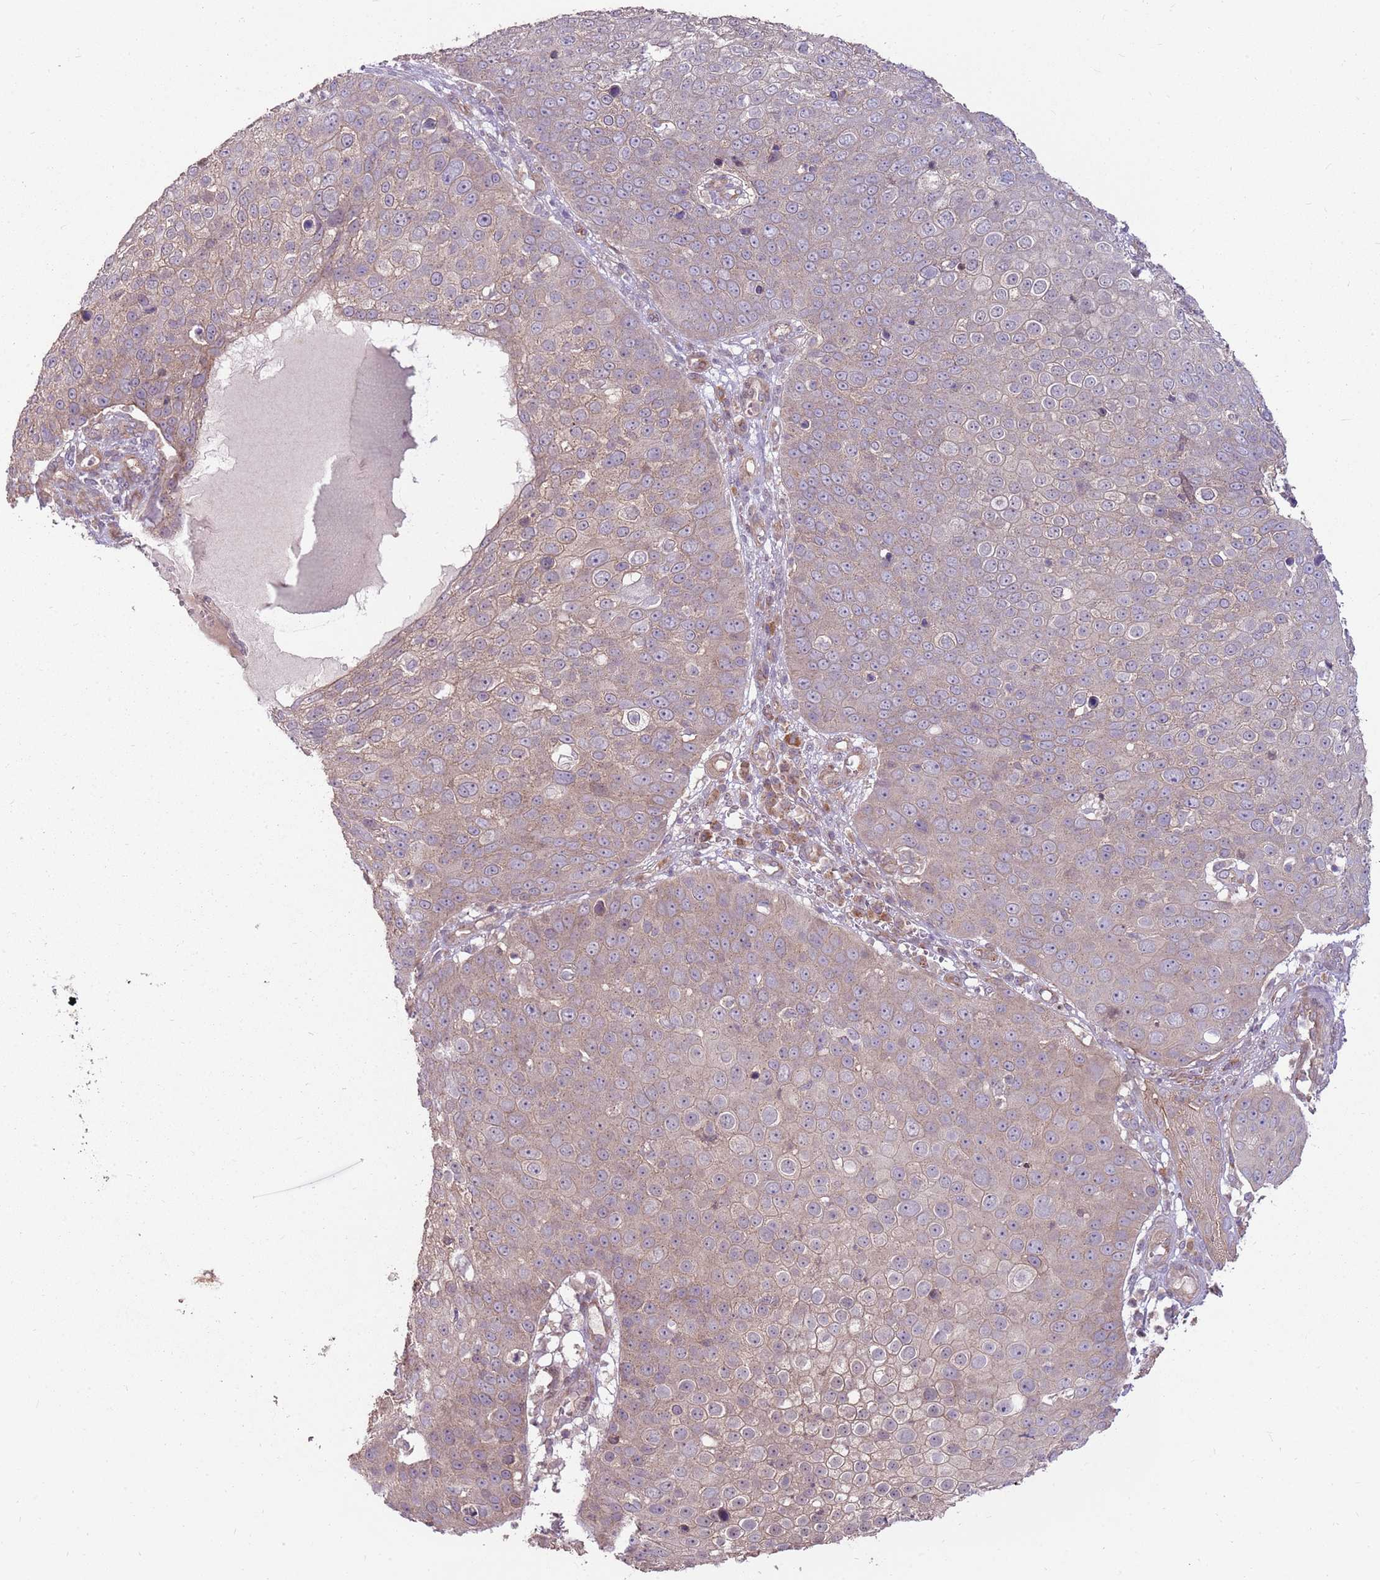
{"staining": {"intensity": "weak", "quantity": "<25%", "location": "cytoplasmic/membranous"}, "tissue": "skin cancer", "cell_type": "Tumor cells", "image_type": "cancer", "snomed": [{"axis": "morphology", "description": "Squamous cell carcinoma, NOS"}, {"axis": "topography", "description": "Skin"}], "caption": "Immunohistochemistry micrograph of squamous cell carcinoma (skin) stained for a protein (brown), which displays no positivity in tumor cells. Brightfield microscopy of immunohistochemistry stained with DAB (3,3'-diaminobenzidine) (brown) and hematoxylin (blue), captured at high magnification.", "gene": "SPATA31D1", "patient": {"sex": "male", "age": 71}}